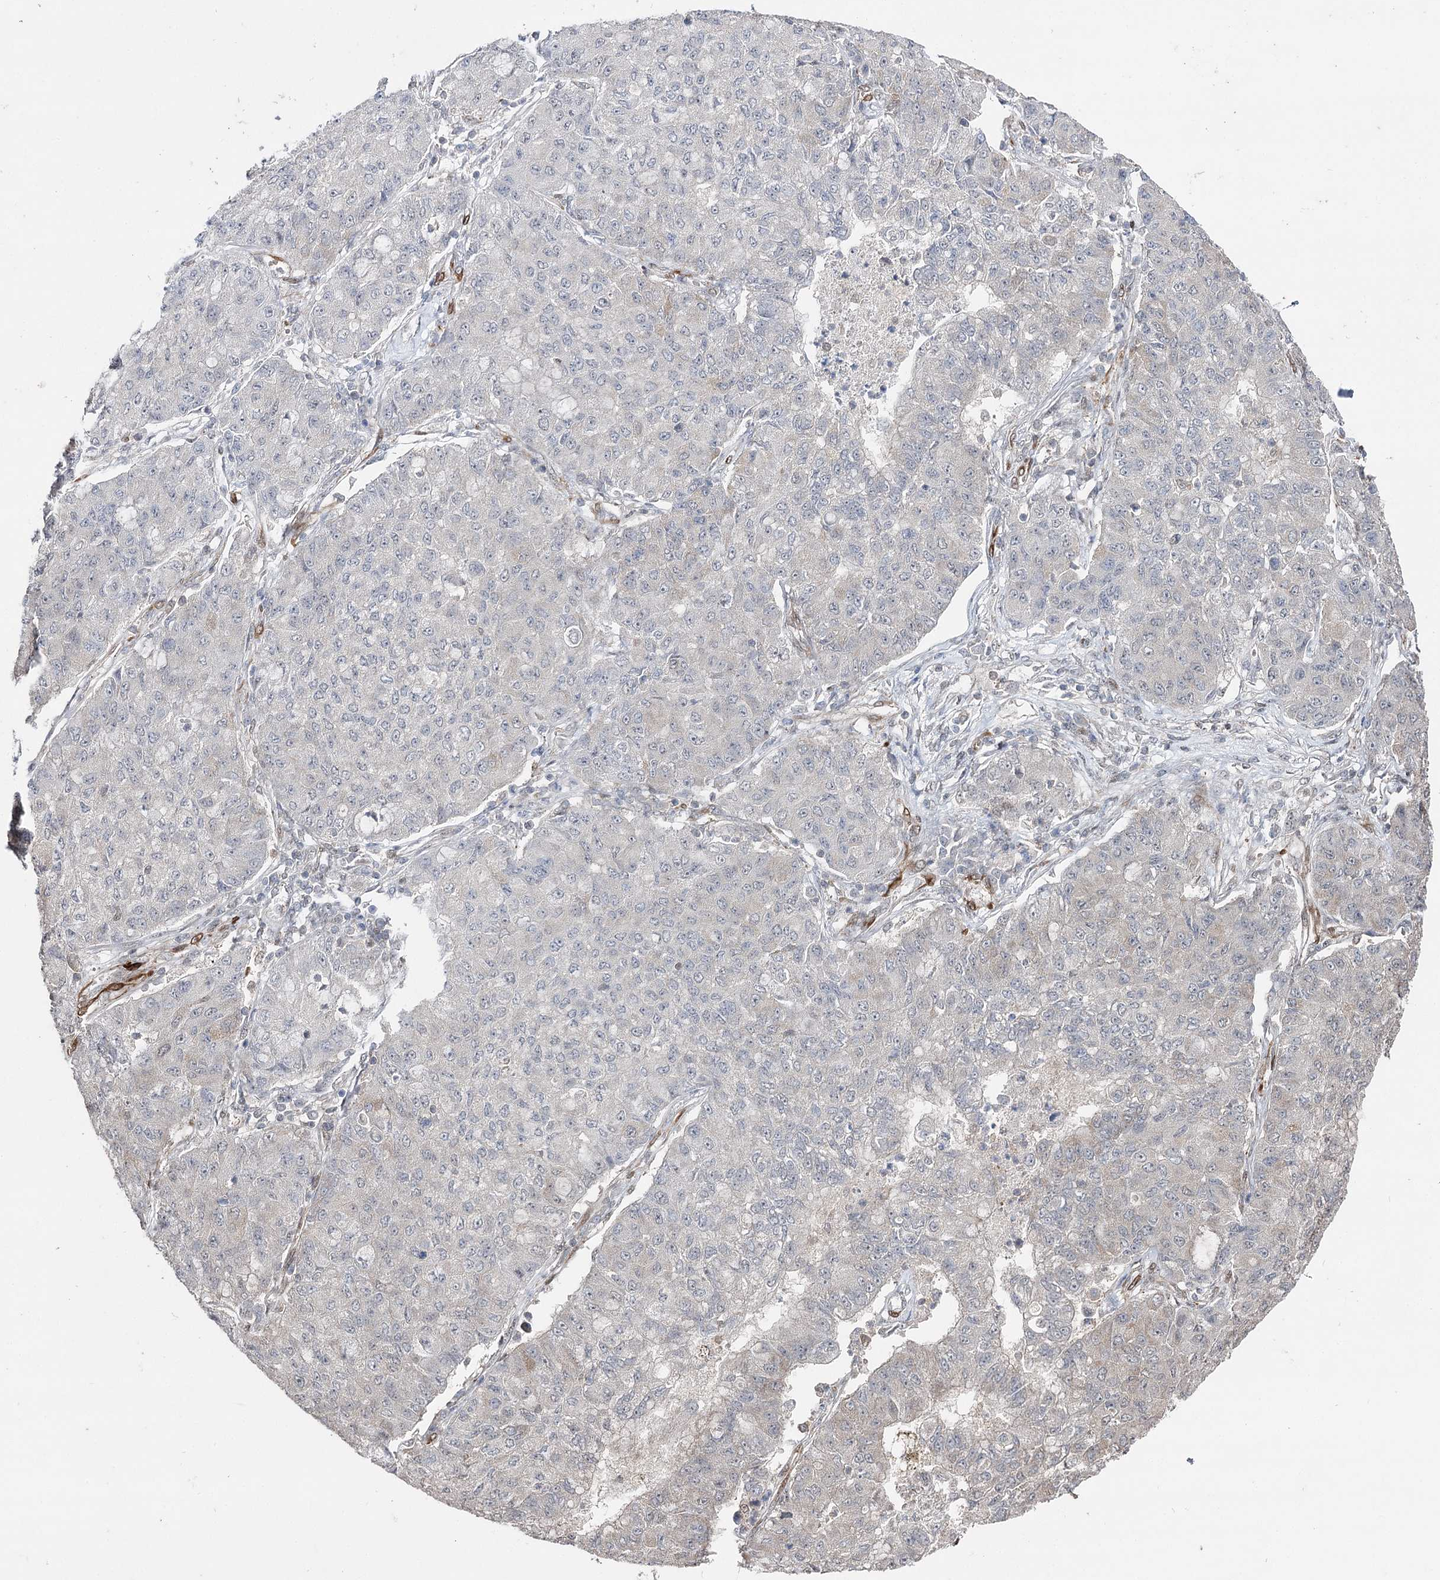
{"staining": {"intensity": "negative", "quantity": "none", "location": "none"}, "tissue": "lung cancer", "cell_type": "Tumor cells", "image_type": "cancer", "snomed": [{"axis": "morphology", "description": "Squamous cell carcinoma, NOS"}, {"axis": "topography", "description": "Lung"}], "caption": "Squamous cell carcinoma (lung) was stained to show a protein in brown. There is no significant positivity in tumor cells.", "gene": "HSD11B2", "patient": {"sex": "male", "age": 74}}